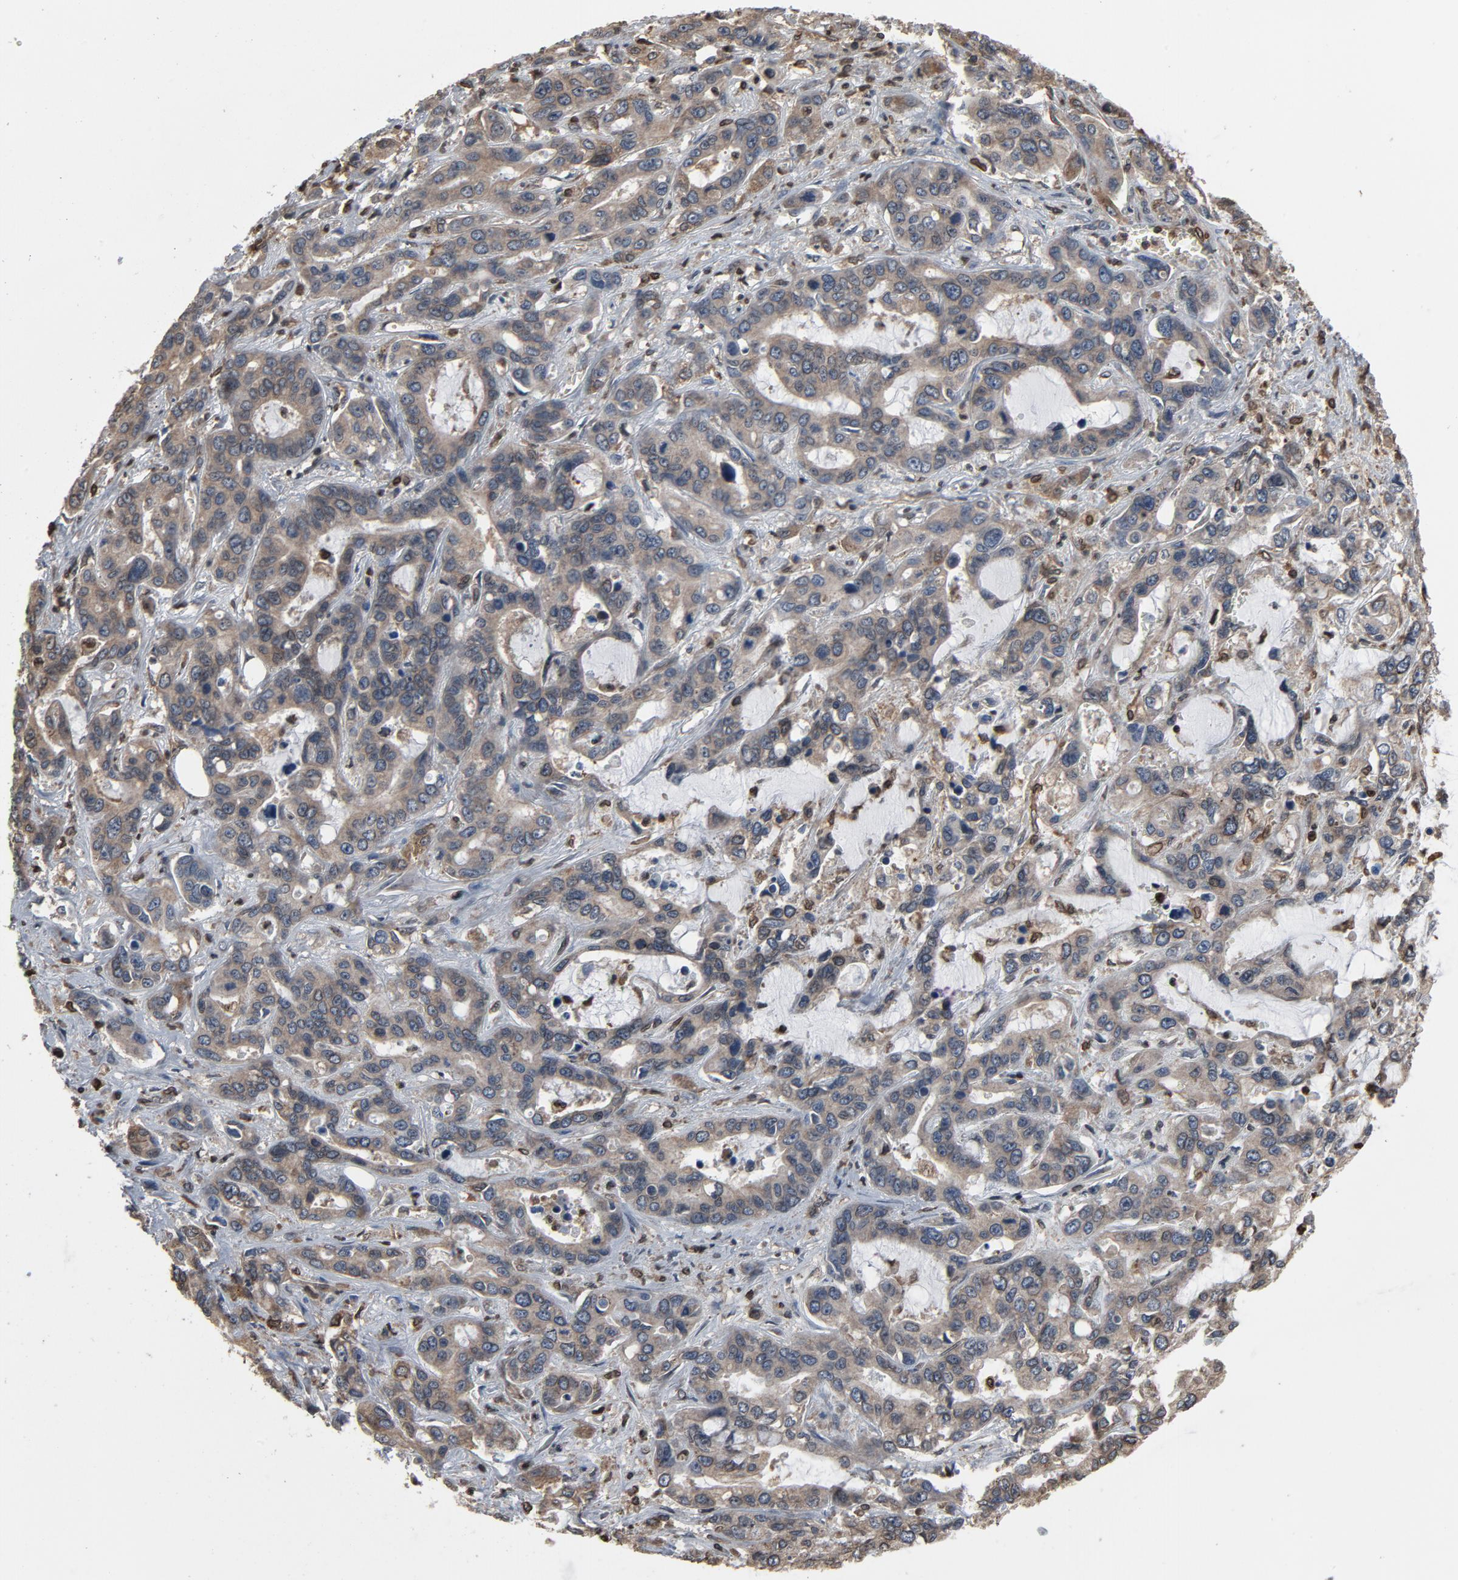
{"staining": {"intensity": "weak", "quantity": "<25%", "location": "cytoplasmic/membranous"}, "tissue": "liver cancer", "cell_type": "Tumor cells", "image_type": "cancer", "snomed": [{"axis": "morphology", "description": "Cholangiocarcinoma"}, {"axis": "topography", "description": "Liver"}], "caption": "Immunohistochemistry (IHC) of liver cancer exhibits no expression in tumor cells. (Immunohistochemistry, brightfield microscopy, high magnification).", "gene": "UBE2D1", "patient": {"sex": "female", "age": 65}}